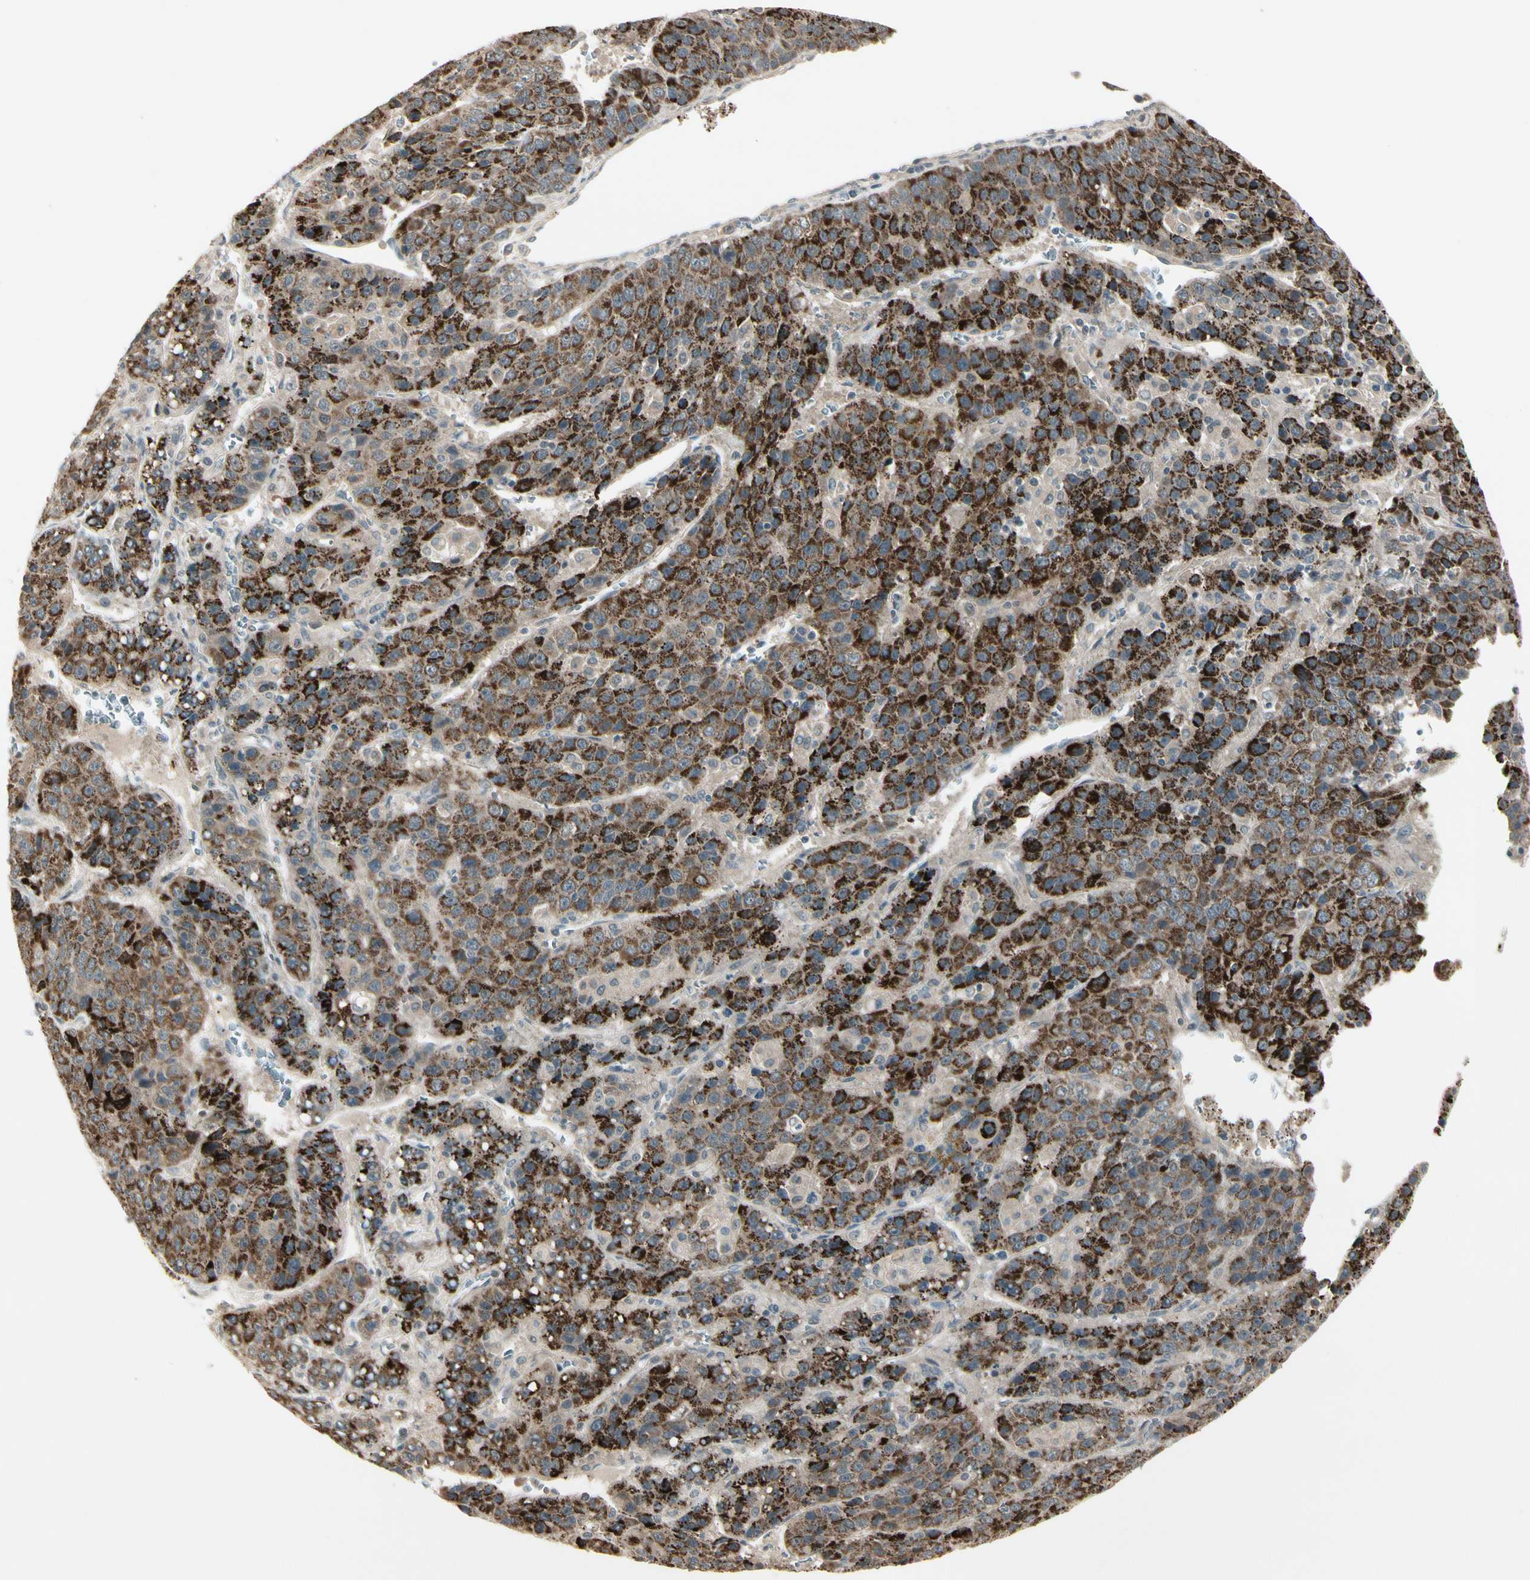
{"staining": {"intensity": "strong", "quantity": ">75%", "location": "cytoplasmic/membranous"}, "tissue": "liver cancer", "cell_type": "Tumor cells", "image_type": "cancer", "snomed": [{"axis": "morphology", "description": "Carcinoma, Hepatocellular, NOS"}, {"axis": "topography", "description": "Liver"}], "caption": "Protein expression analysis of hepatocellular carcinoma (liver) reveals strong cytoplasmic/membranous staining in approximately >75% of tumor cells.", "gene": "FHDC1", "patient": {"sex": "female", "age": 53}}